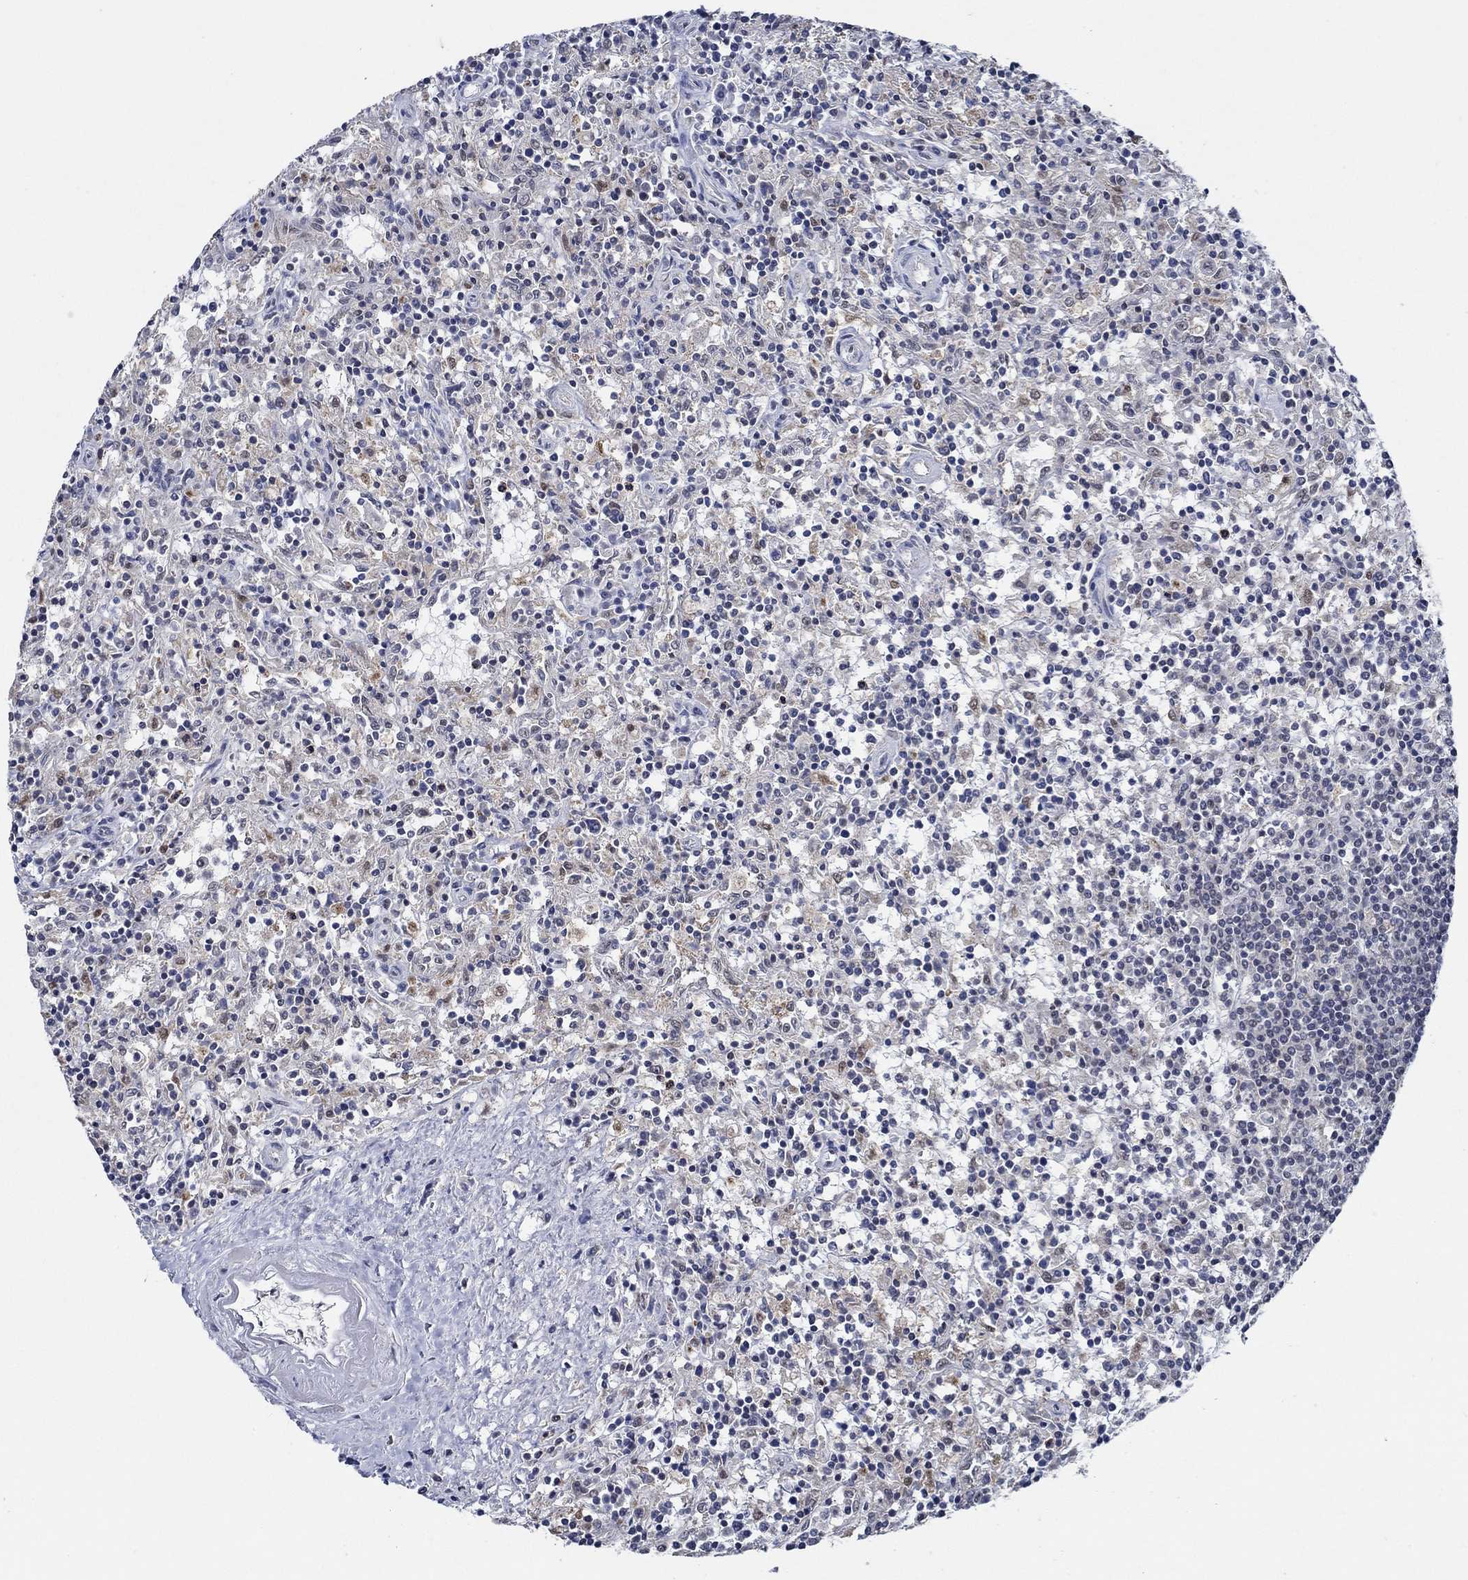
{"staining": {"intensity": "weak", "quantity": "<25%", "location": "cytoplasmic/membranous"}, "tissue": "lymphoma", "cell_type": "Tumor cells", "image_type": "cancer", "snomed": [{"axis": "morphology", "description": "Malignant lymphoma, non-Hodgkin's type, Low grade"}, {"axis": "topography", "description": "Spleen"}], "caption": "There is no significant staining in tumor cells of malignant lymphoma, non-Hodgkin's type (low-grade).", "gene": "DACT1", "patient": {"sex": "male", "age": 62}}